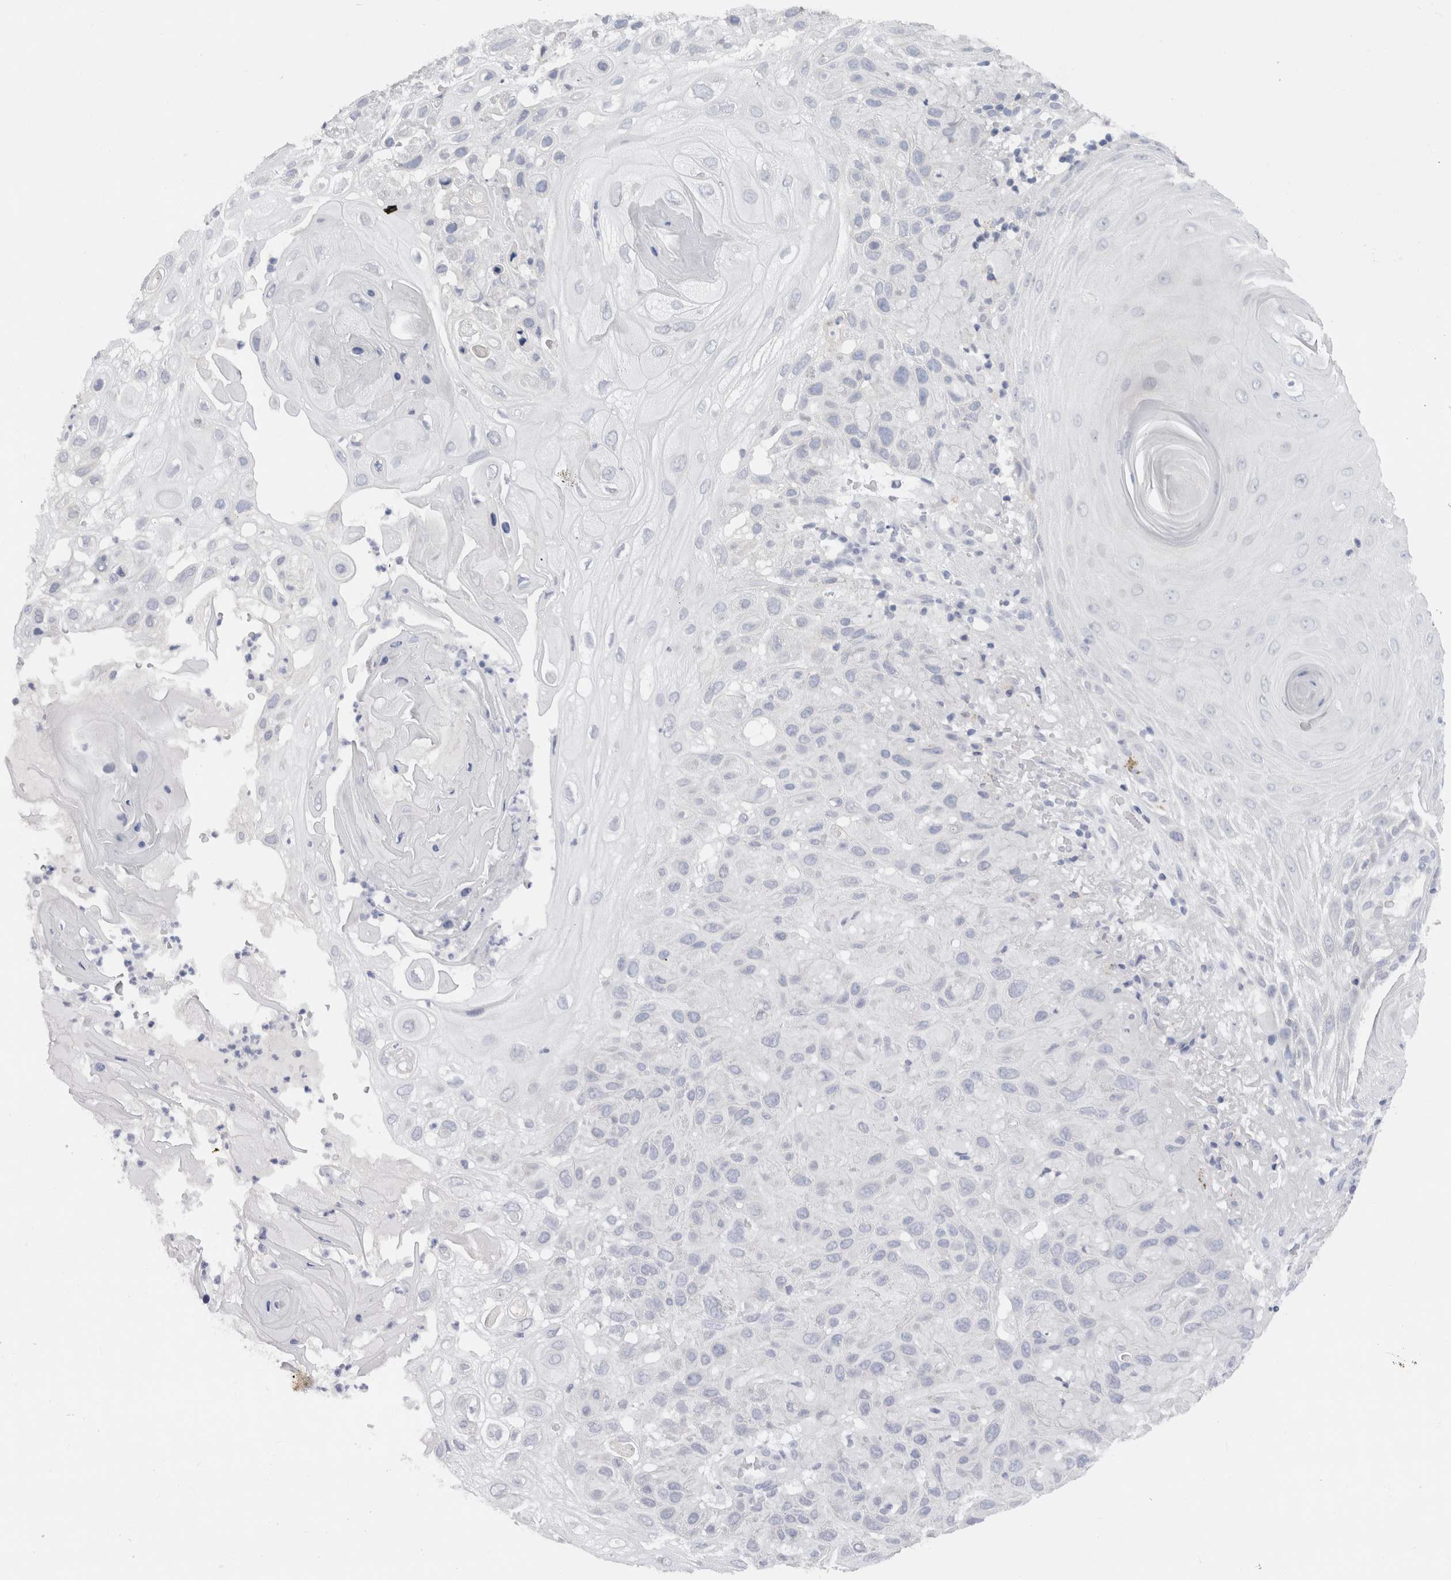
{"staining": {"intensity": "negative", "quantity": "none", "location": "none"}, "tissue": "skin cancer", "cell_type": "Tumor cells", "image_type": "cancer", "snomed": [{"axis": "morphology", "description": "Normal tissue, NOS"}, {"axis": "morphology", "description": "Squamous cell carcinoma, NOS"}, {"axis": "topography", "description": "Skin"}], "caption": "High magnification brightfield microscopy of skin squamous cell carcinoma stained with DAB (brown) and counterstained with hematoxylin (blue): tumor cells show no significant positivity.", "gene": "C9orf50", "patient": {"sex": "female", "age": 96}}